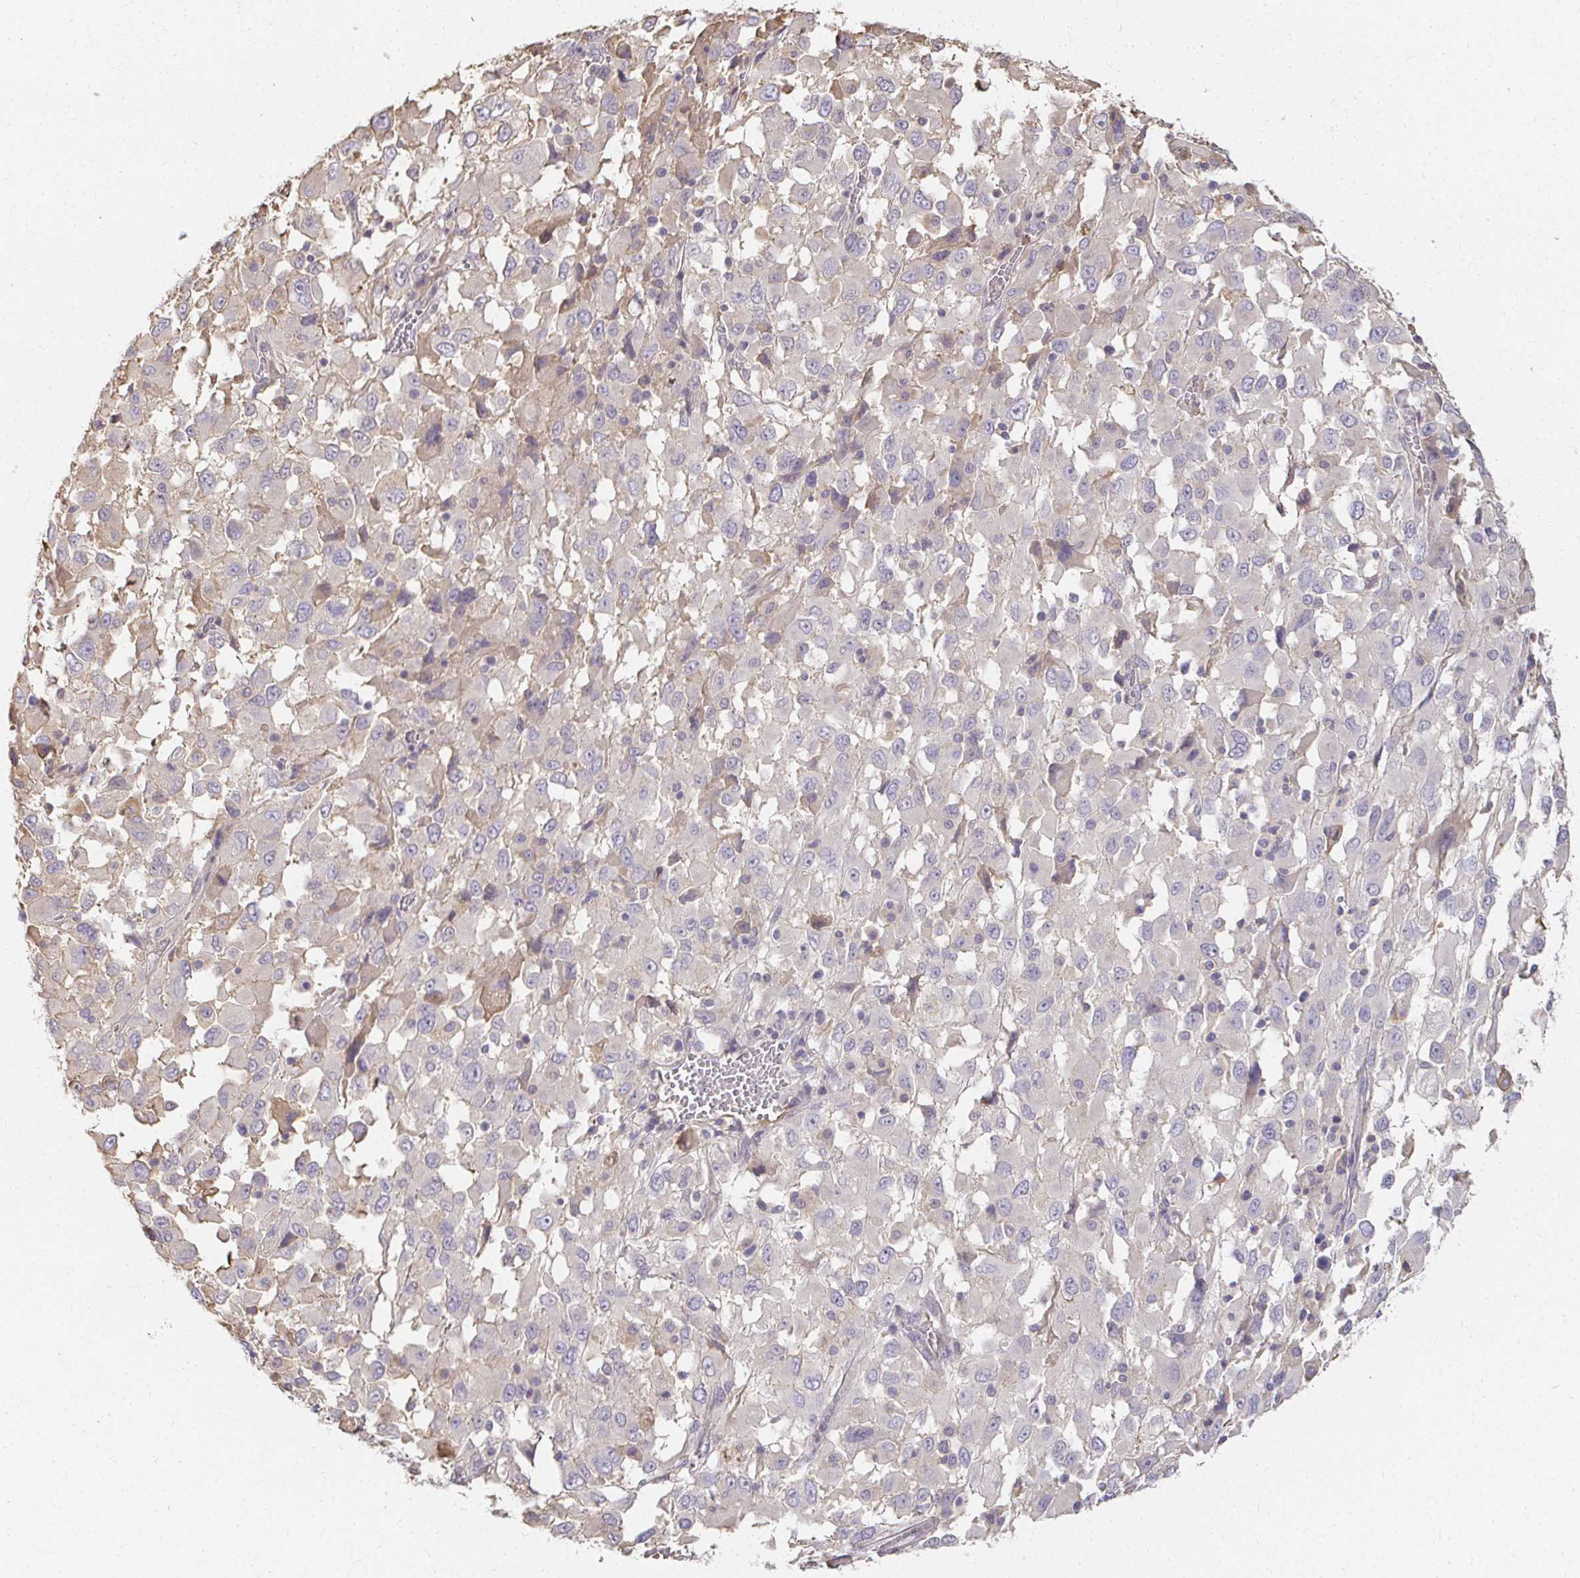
{"staining": {"intensity": "negative", "quantity": "none", "location": "none"}, "tissue": "melanoma", "cell_type": "Tumor cells", "image_type": "cancer", "snomed": [{"axis": "morphology", "description": "Malignant melanoma, Metastatic site"}, {"axis": "topography", "description": "Soft tissue"}], "caption": "This histopathology image is of malignant melanoma (metastatic site) stained with immunohistochemistry (IHC) to label a protein in brown with the nuclei are counter-stained blue. There is no staining in tumor cells. The staining was performed using DAB to visualize the protein expression in brown, while the nuclei were stained in blue with hematoxylin (Magnification: 20x).", "gene": "LOXL4", "patient": {"sex": "male", "age": 50}}